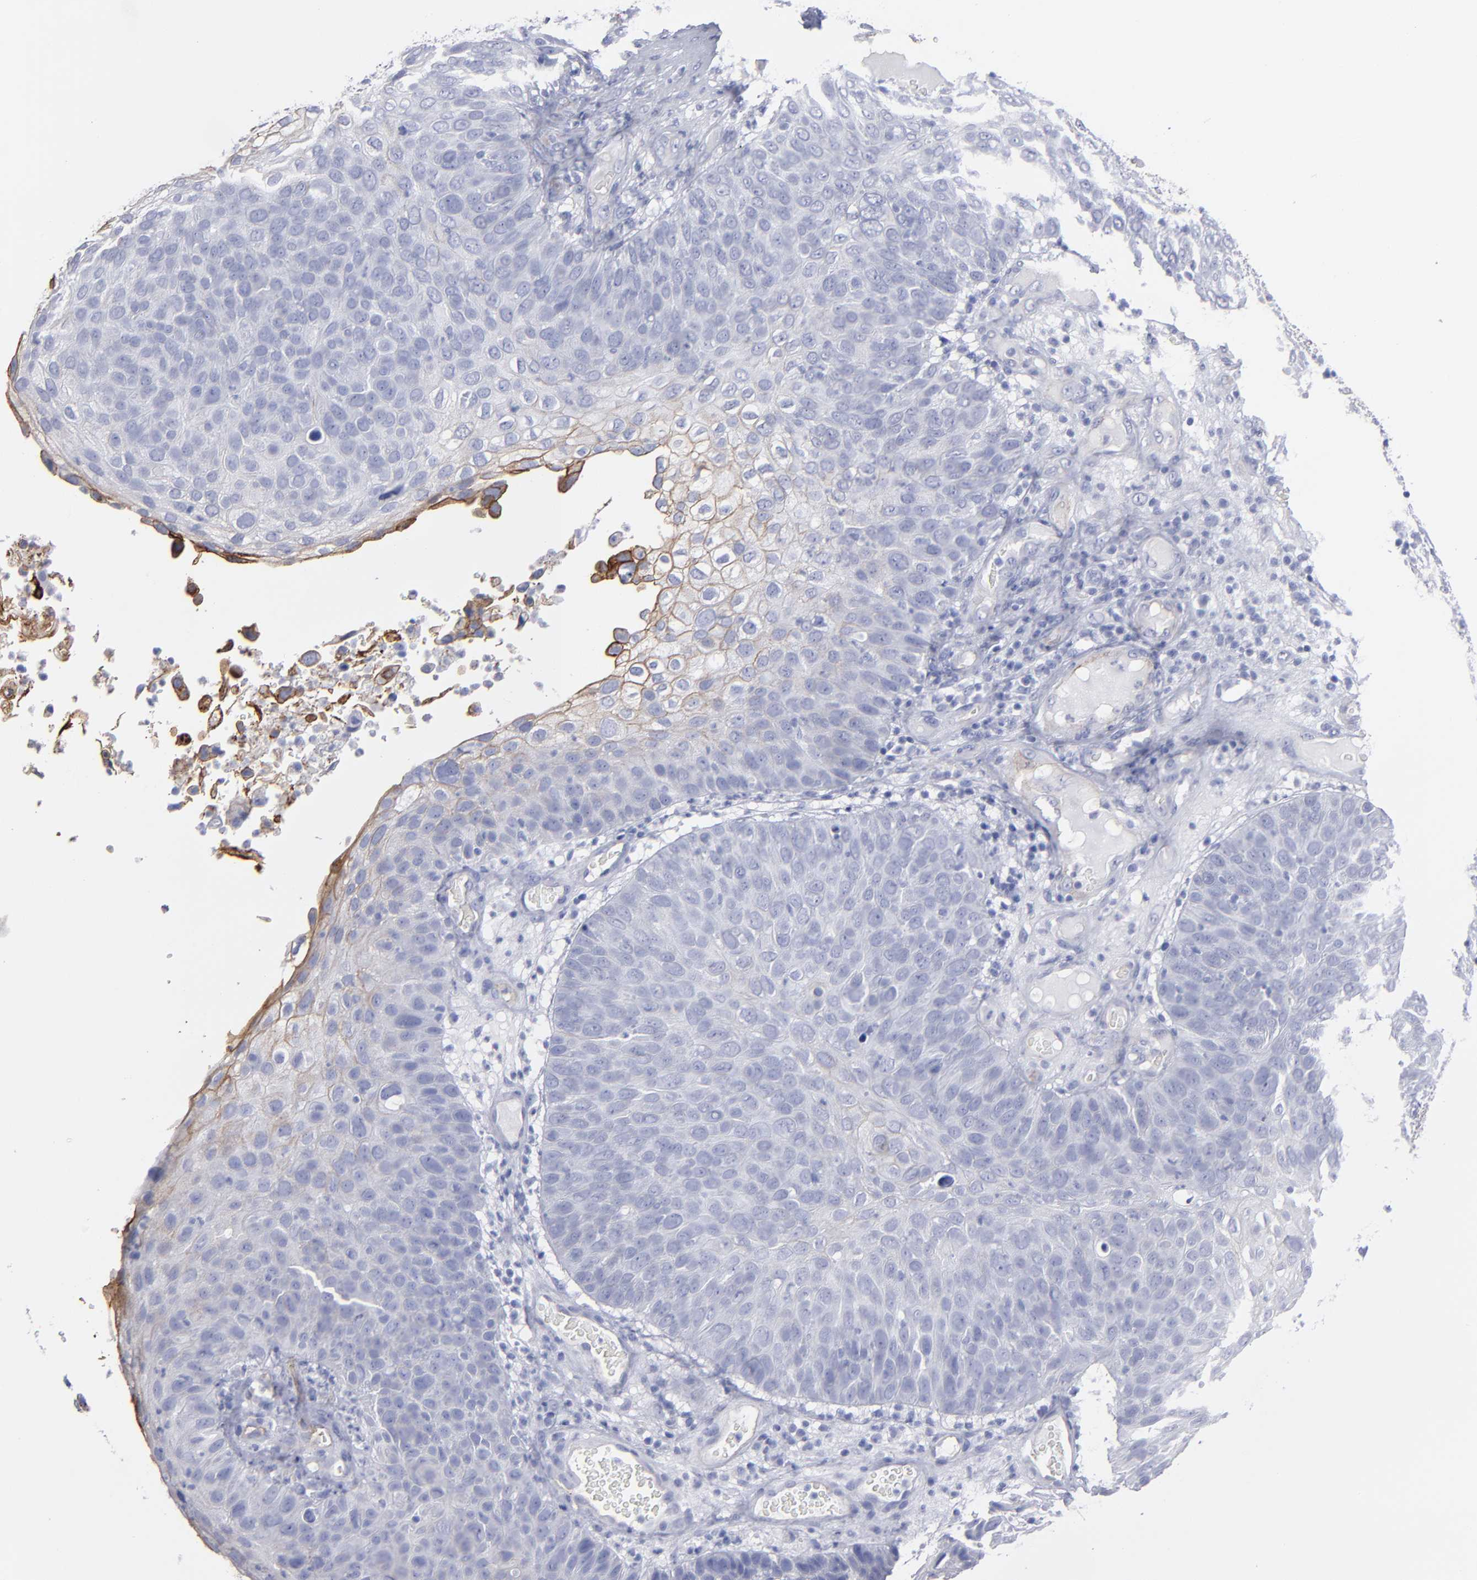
{"staining": {"intensity": "weak", "quantity": "<25%", "location": "cytoplasmic/membranous"}, "tissue": "skin cancer", "cell_type": "Tumor cells", "image_type": "cancer", "snomed": [{"axis": "morphology", "description": "Squamous cell carcinoma, NOS"}, {"axis": "topography", "description": "Skin"}], "caption": "Skin squamous cell carcinoma was stained to show a protein in brown. There is no significant positivity in tumor cells.", "gene": "TM4SF1", "patient": {"sex": "male", "age": 87}}